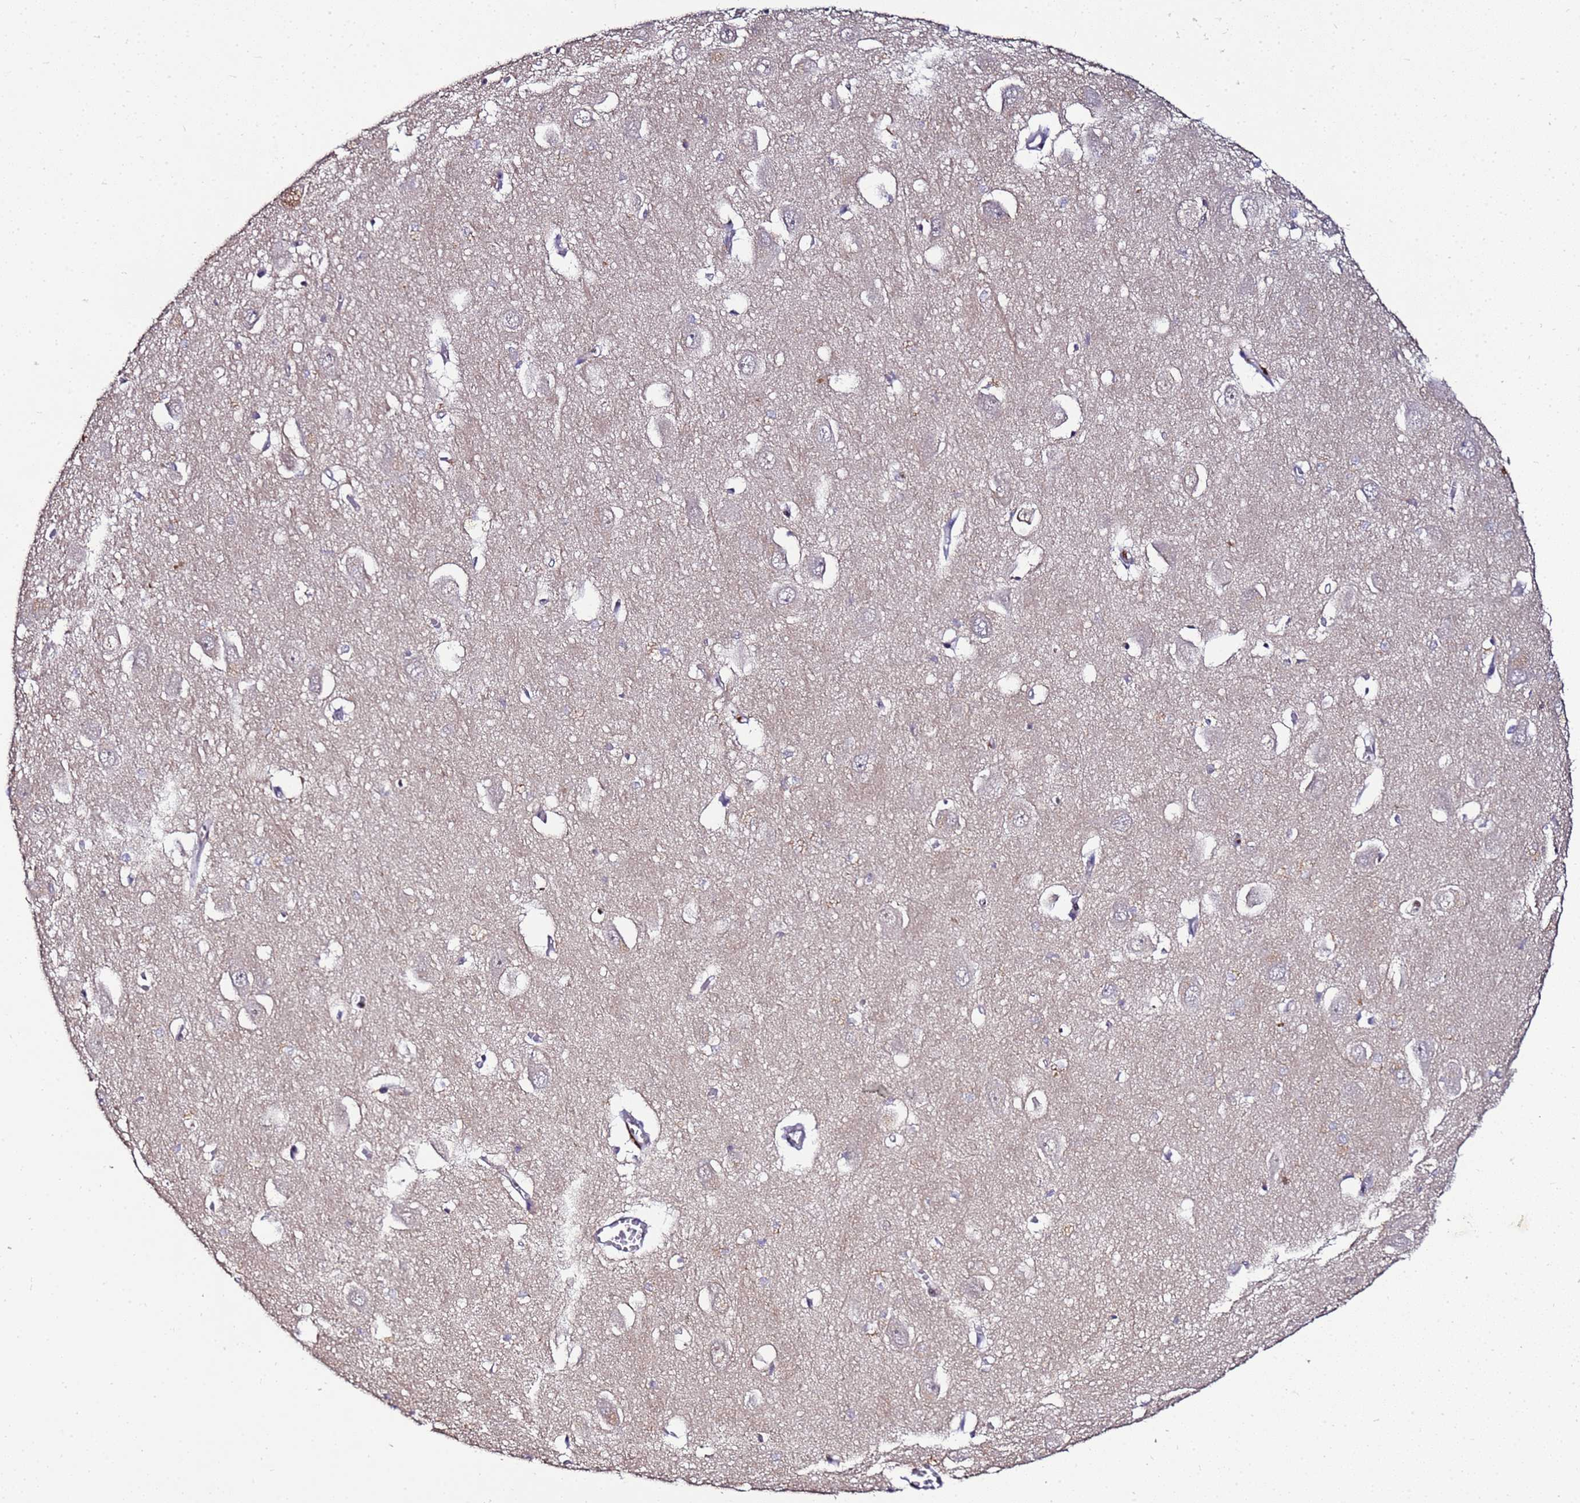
{"staining": {"intensity": "weak", "quantity": "<25%", "location": "cytoplasmic/membranous"}, "tissue": "hippocampus", "cell_type": "Glial cells", "image_type": "normal", "snomed": [{"axis": "morphology", "description": "Normal tissue, NOS"}, {"axis": "topography", "description": "Hippocampus"}], "caption": "This is an IHC photomicrograph of benign hippocampus. There is no positivity in glial cells.", "gene": "ANKRD17", "patient": {"sex": "female", "age": 64}}